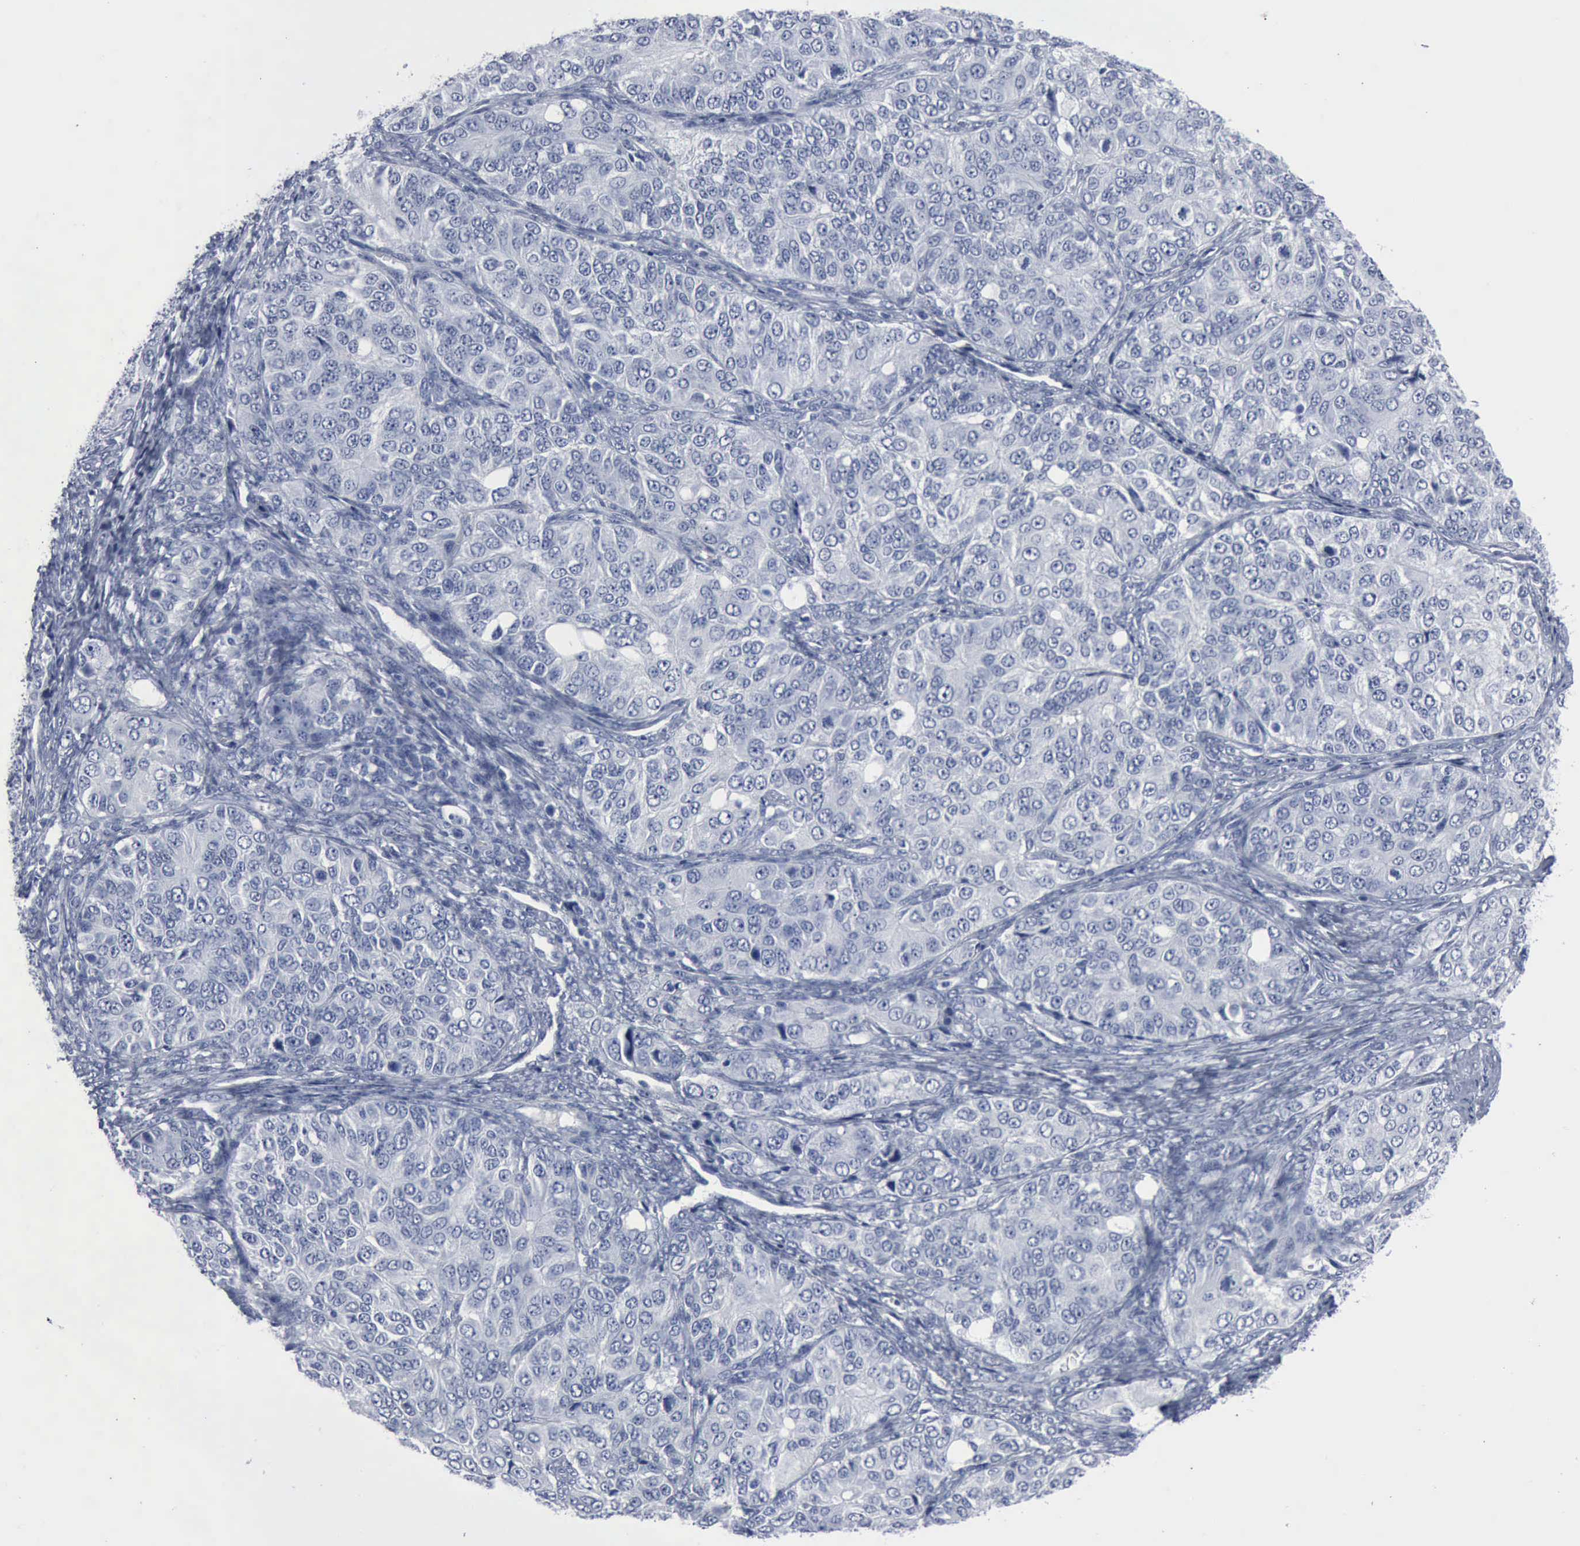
{"staining": {"intensity": "negative", "quantity": "none", "location": "none"}, "tissue": "ovarian cancer", "cell_type": "Tumor cells", "image_type": "cancer", "snomed": [{"axis": "morphology", "description": "Carcinoma, endometroid"}, {"axis": "topography", "description": "Ovary"}], "caption": "This image is of endometroid carcinoma (ovarian) stained with immunohistochemistry (IHC) to label a protein in brown with the nuclei are counter-stained blue. There is no staining in tumor cells.", "gene": "DMD", "patient": {"sex": "female", "age": 51}}